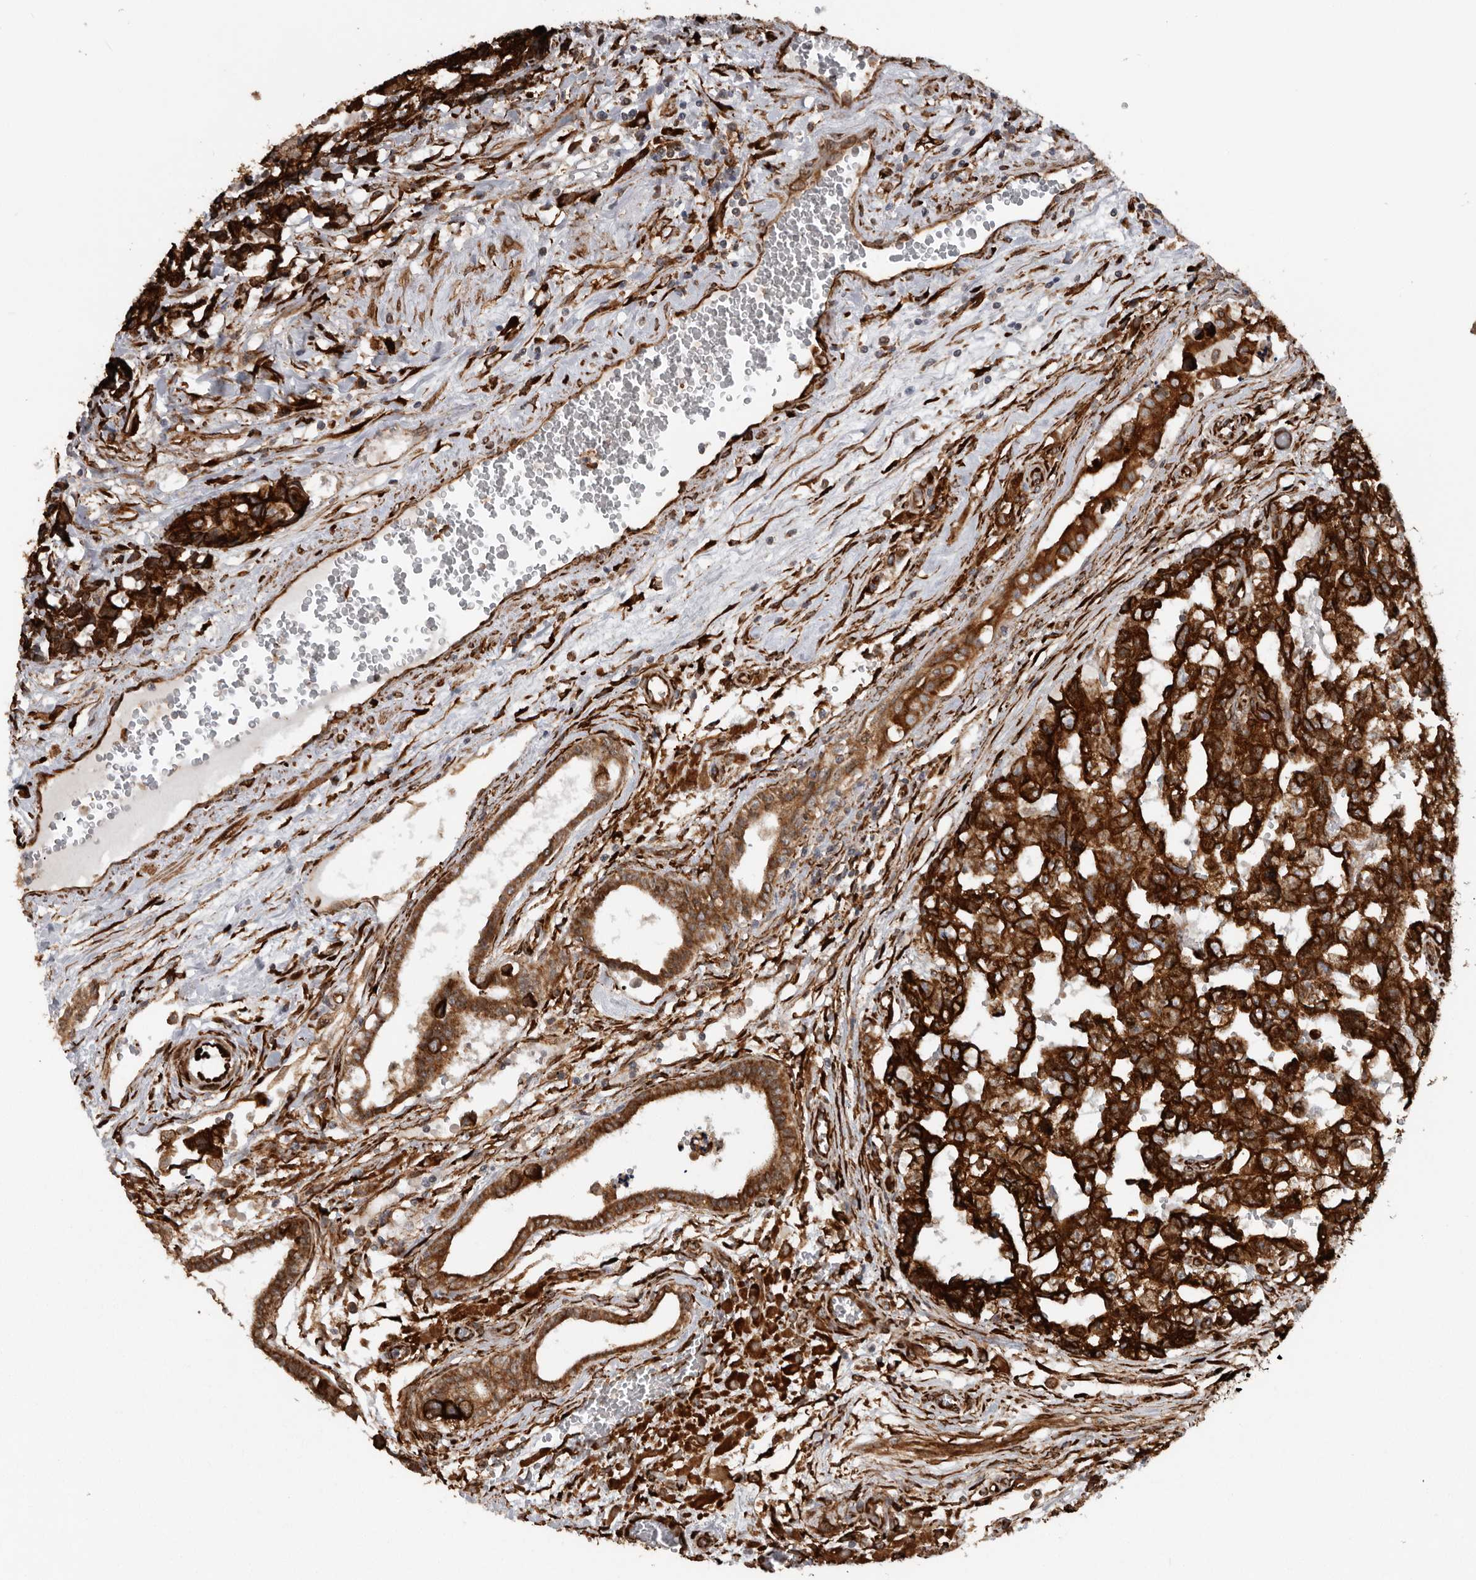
{"staining": {"intensity": "strong", "quantity": ">75%", "location": "cytoplasmic/membranous"}, "tissue": "testis cancer", "cell_type": "Tumor cells", "image_type": "cancer", "snomed": [{"axis": "morphology", "description": "Carcinoma, Embryonal, NOS"}, {"axis": "topography", "description": "Testis"}], "caption": "Tumor cells show high levels of strong cytoplasmic/membranous expression in approximately >75% of cells in human testis cancer.", "gene": "CEP350", "patient": {"sex": "male", "age": 31}}